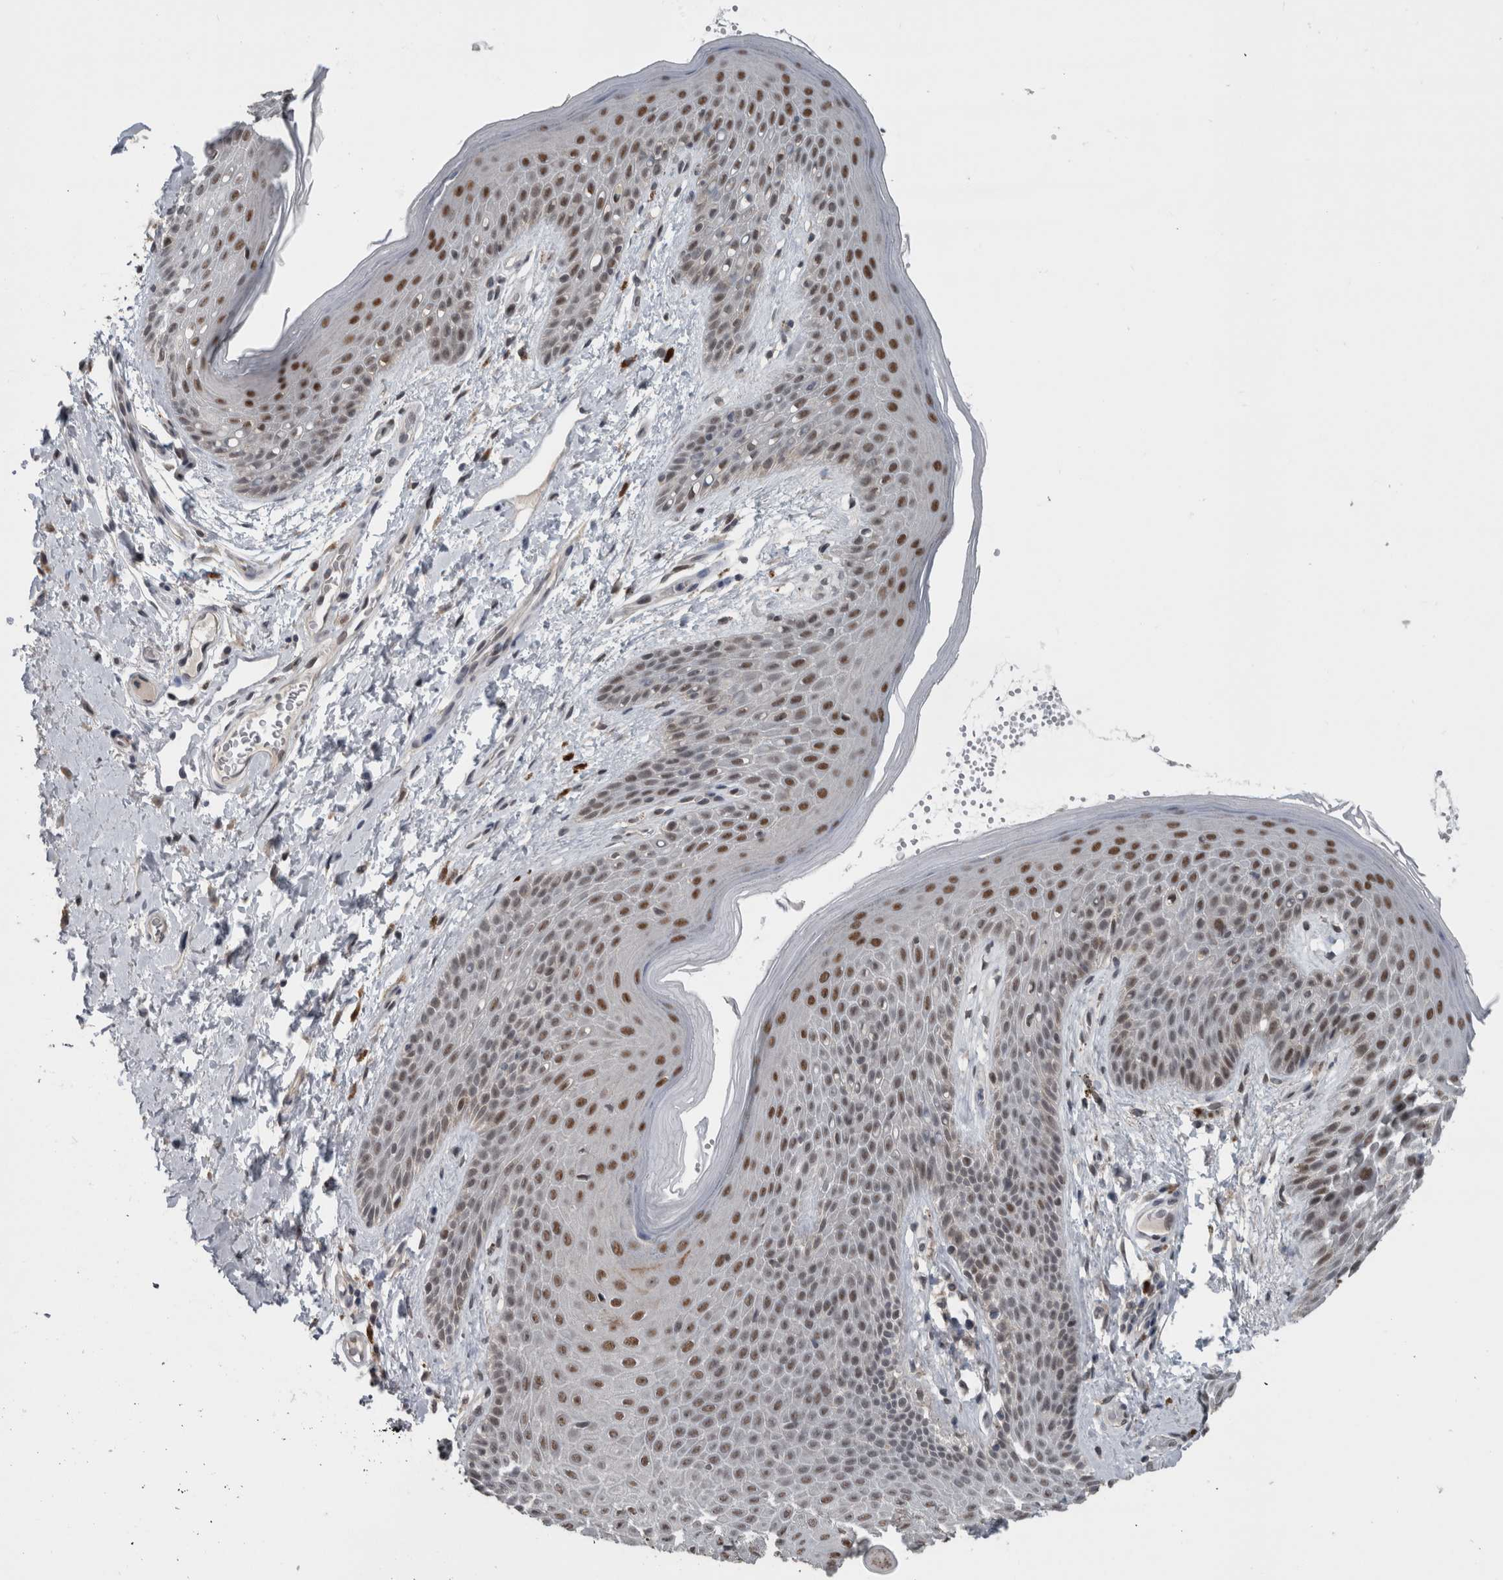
{"staining": {"intensity": "moderate", "quantity": "25%-75%", "location": "nuclear"}, "tissue": "skin", "cell_type": "Epidermal cells", "image_type": "normal", "snomed": [{"axis": "morphology", "description": "Normal tissue, NOS"}, {"axis": "topography", "description": "Anal"}], "caption": "Normal skin reveals moderate nuclear expression in approximately 25%-75% of epidermal cells (Brightfield microscopy of DAB IHC at high magnification)..", "gene": "ZBTB21", "patient": {"sex": "male", "age": 74}}